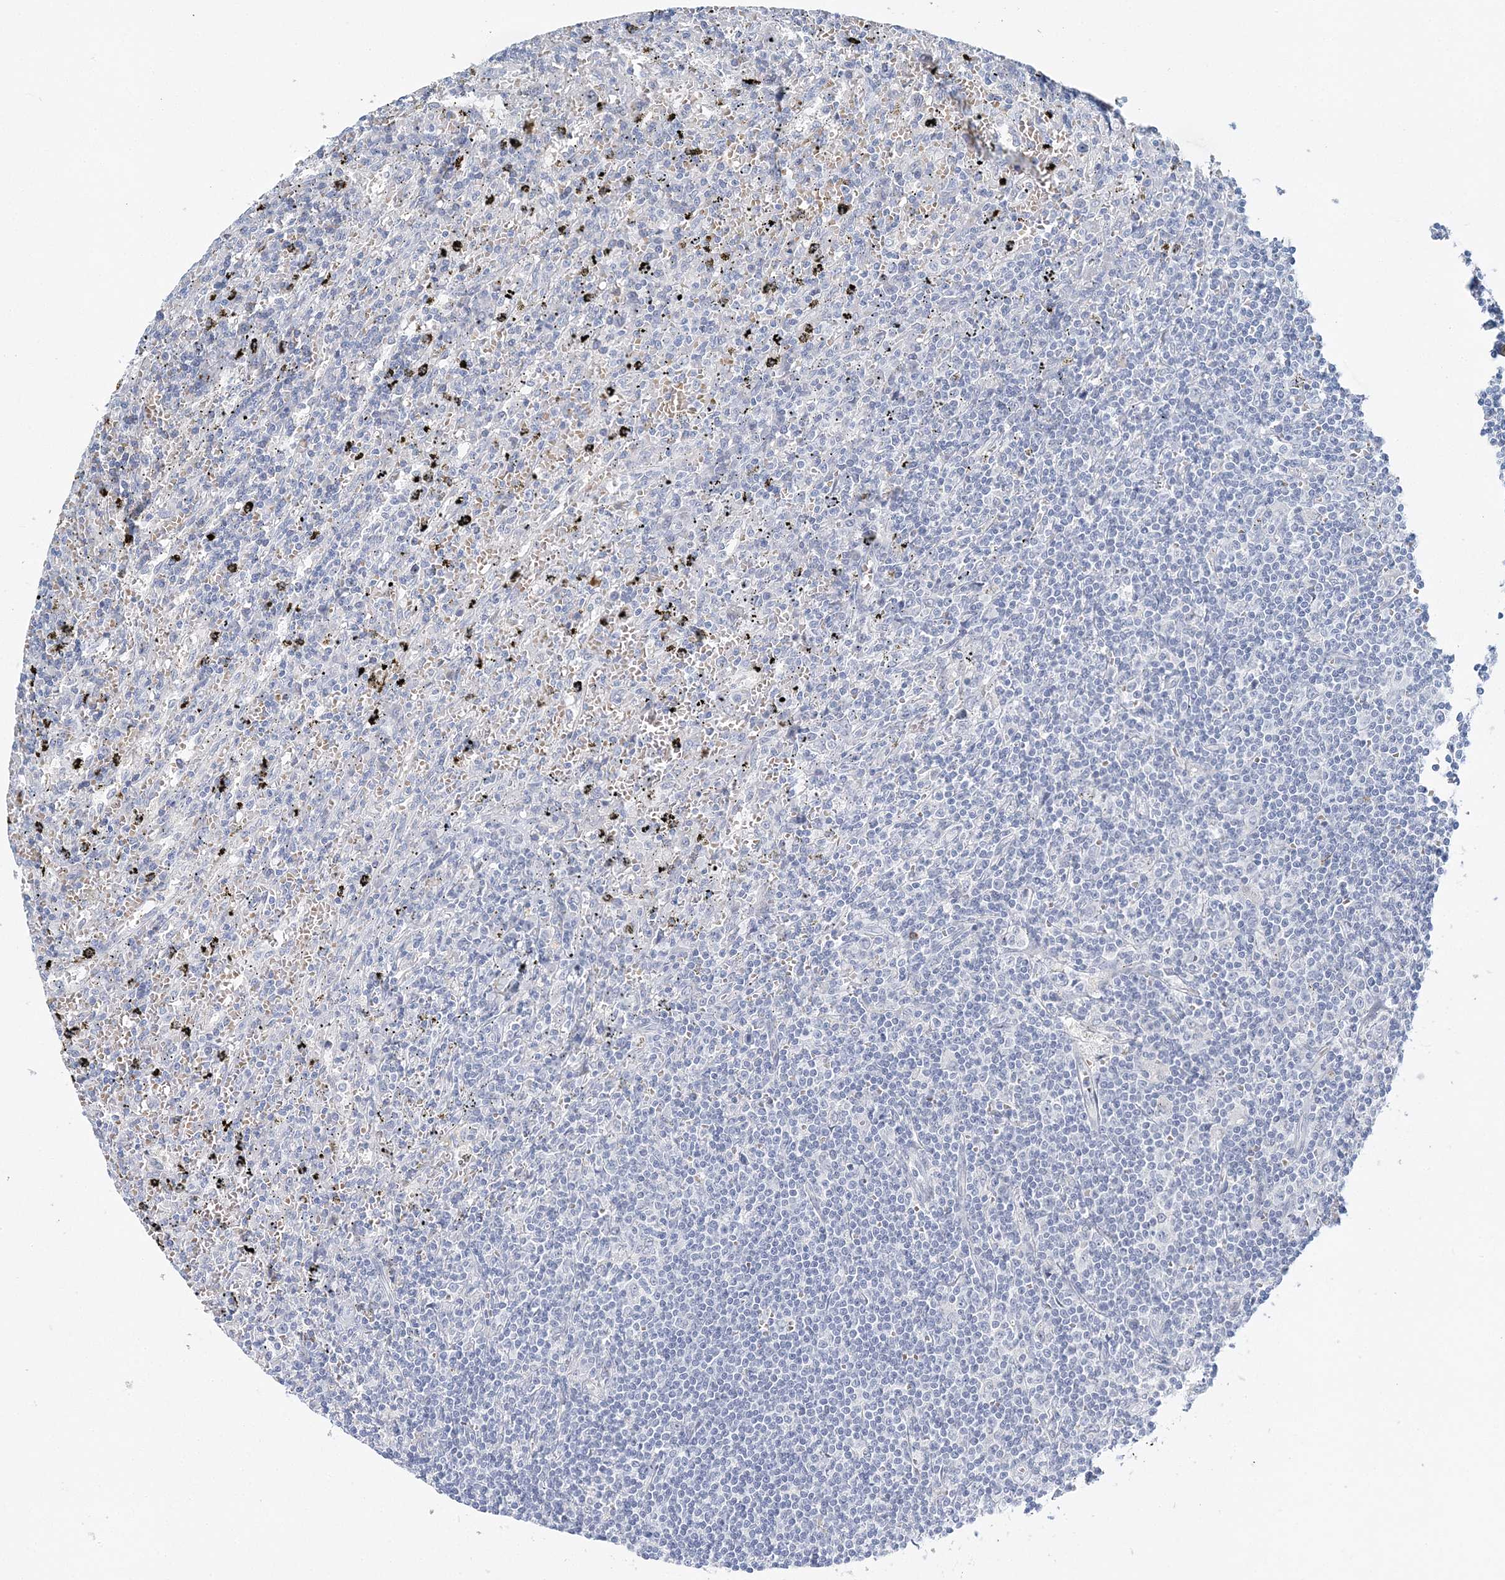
{"staining": {"intensity": "negative", "quantity": "none", "location": "none"}, "tissue": "lymphoma", "cell_type": "Tumor cells", "image_type": "cancer", "snomed": [{"axis": "morphology", "description": "Malignant lymphoma, non-Hodgkin's type, Low grade"}, {"axis": "topography", "description": "Spleen"}], "caption": "IHC of human lymphoma reveals no staining in tumor cells. (IHC, brightfield microscopy, high magnification).", "gene": "VILL", "patient": {"sex": "male", "age": 76}}